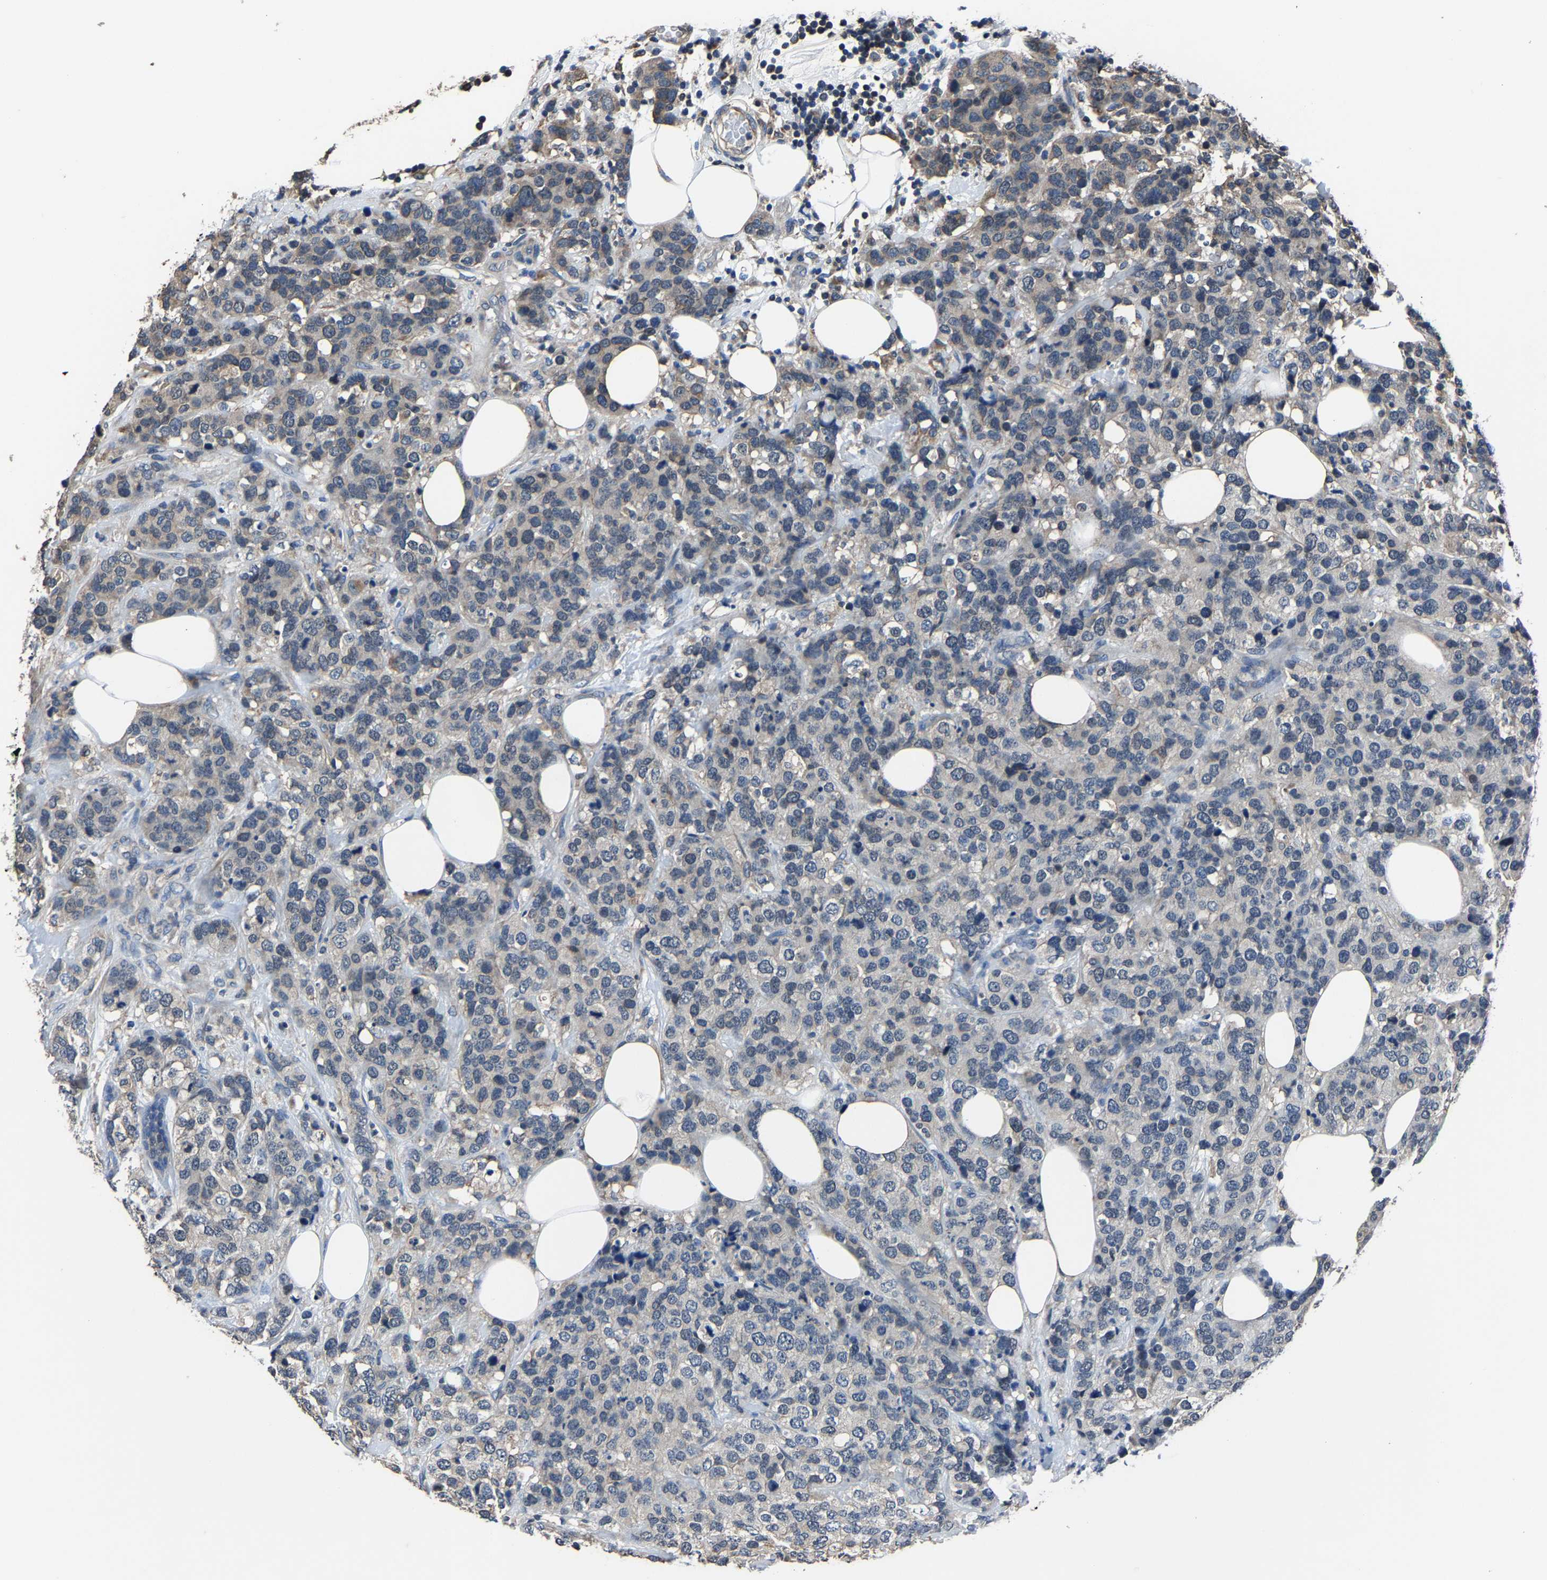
{"staining": {"intensity": "negative", "quantity": "none", "location": "none"}, "tissue": "breast cancer", "cell_type": "Tumor cells", "image_type": "cancer", "snomed": [{"axis": "morphology", "description": "Lobular carcinoma"}, {"axis": "topography", "description": "Breast"}], "caption": "Tumor cells are negative for brown protein staining in breast lobular carcinoma. (DAB immunohistochemistry (IHC) with hematoxylin counter stain).", "gene": "STRBP", "patient": {"sex": "female", "age": 59}}